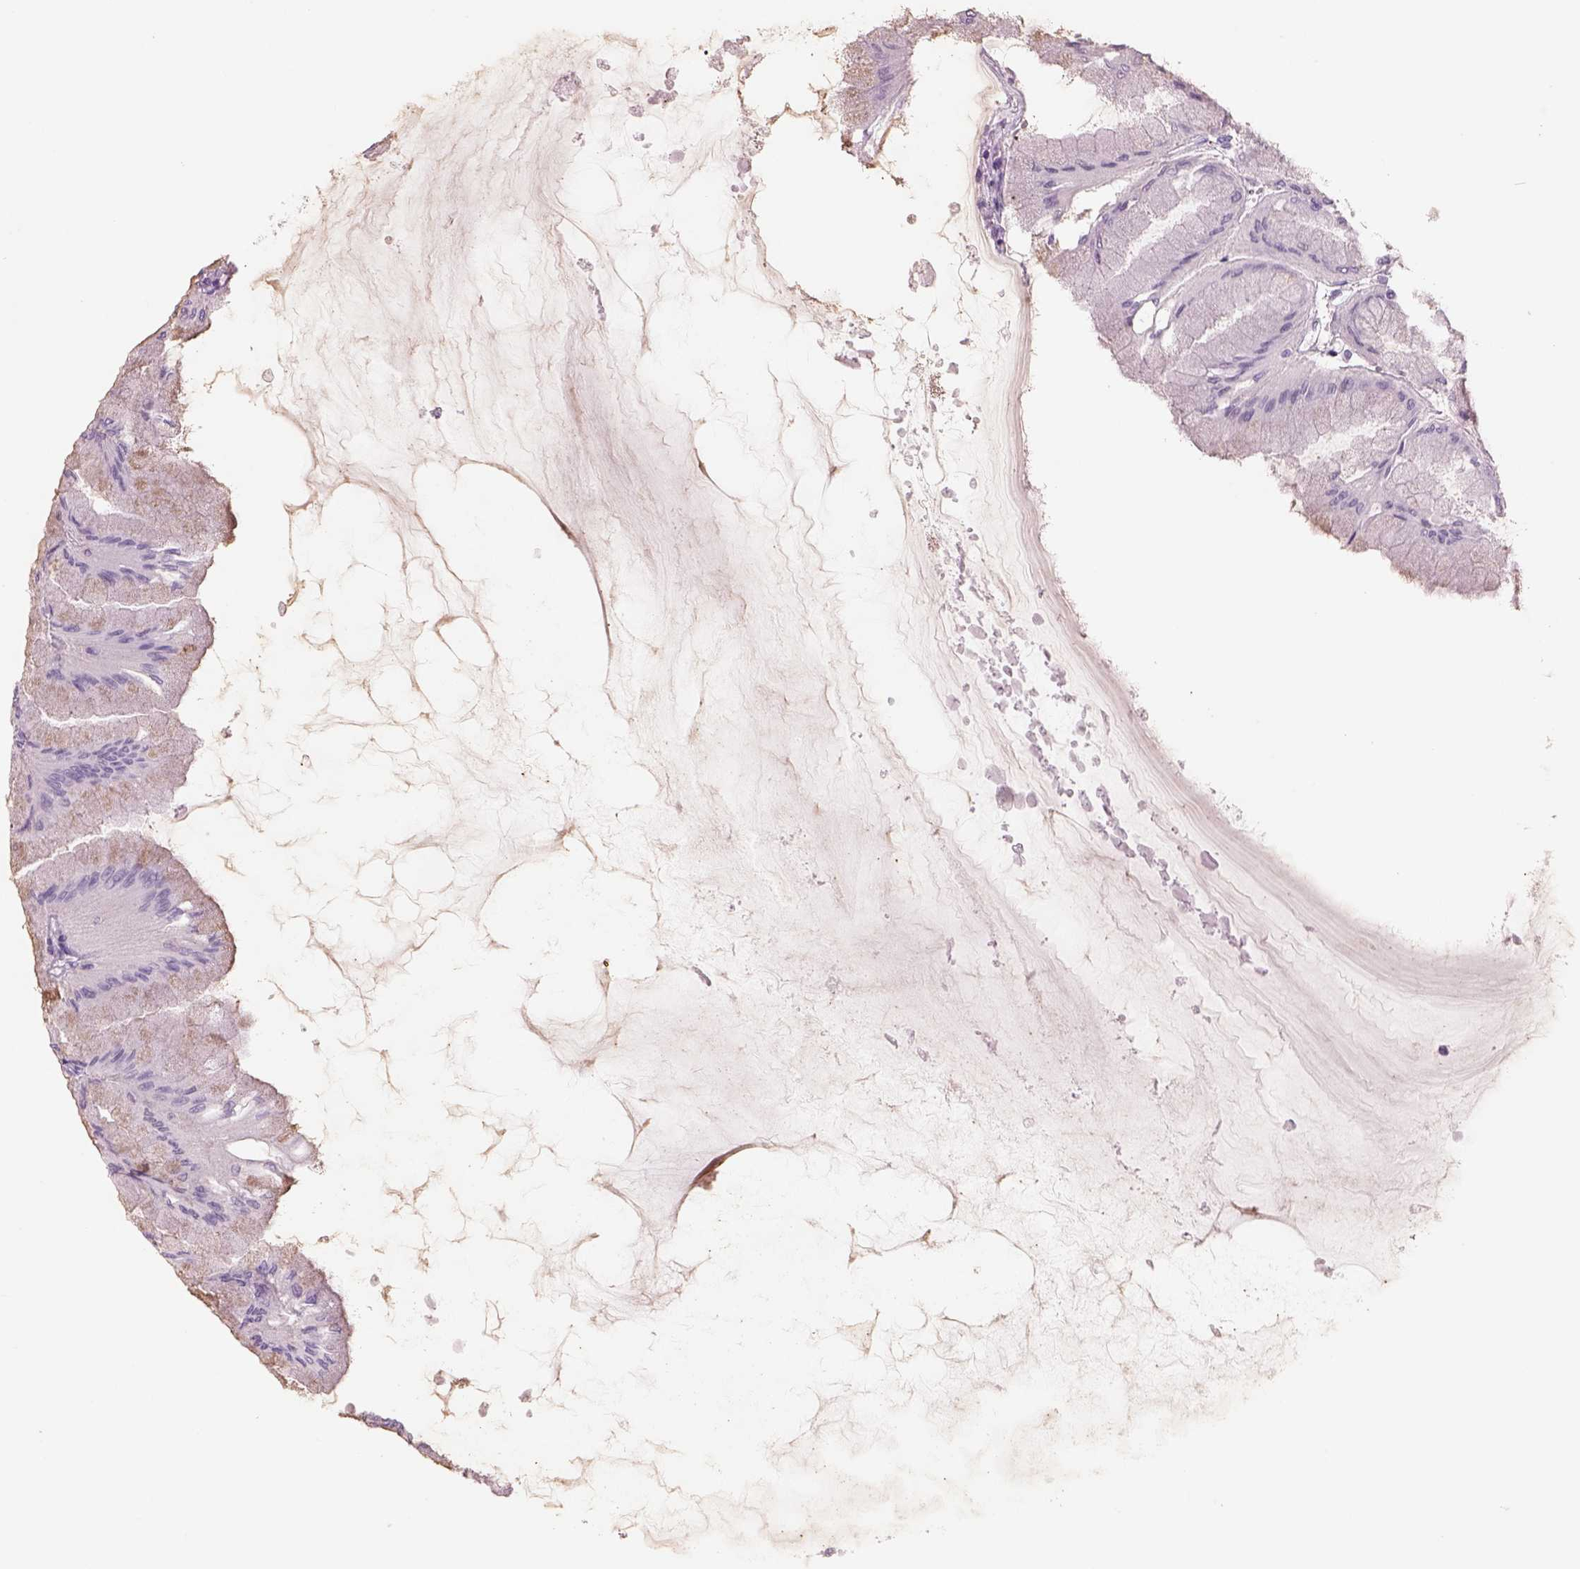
{"staining": {"intensity": "weak", "quantity": "<25%", "location": "cytoplasmic/membranous"}, "tissue": "stomach", "cell_type": "Glandular cells", "image_type": "normal", "snomed": [{"axis": "morphology", "description": "Normal tissue, NOS"}, {"axis": "topography", "description": "Stomach, upper"}], "caption": "This is a histopathology image of immunohistochemistry (IHC) staining of benign stomach, which shows no staining in glandular cells.", "gene": "RHO", "patient": {"sex": "male", "age": 60}}